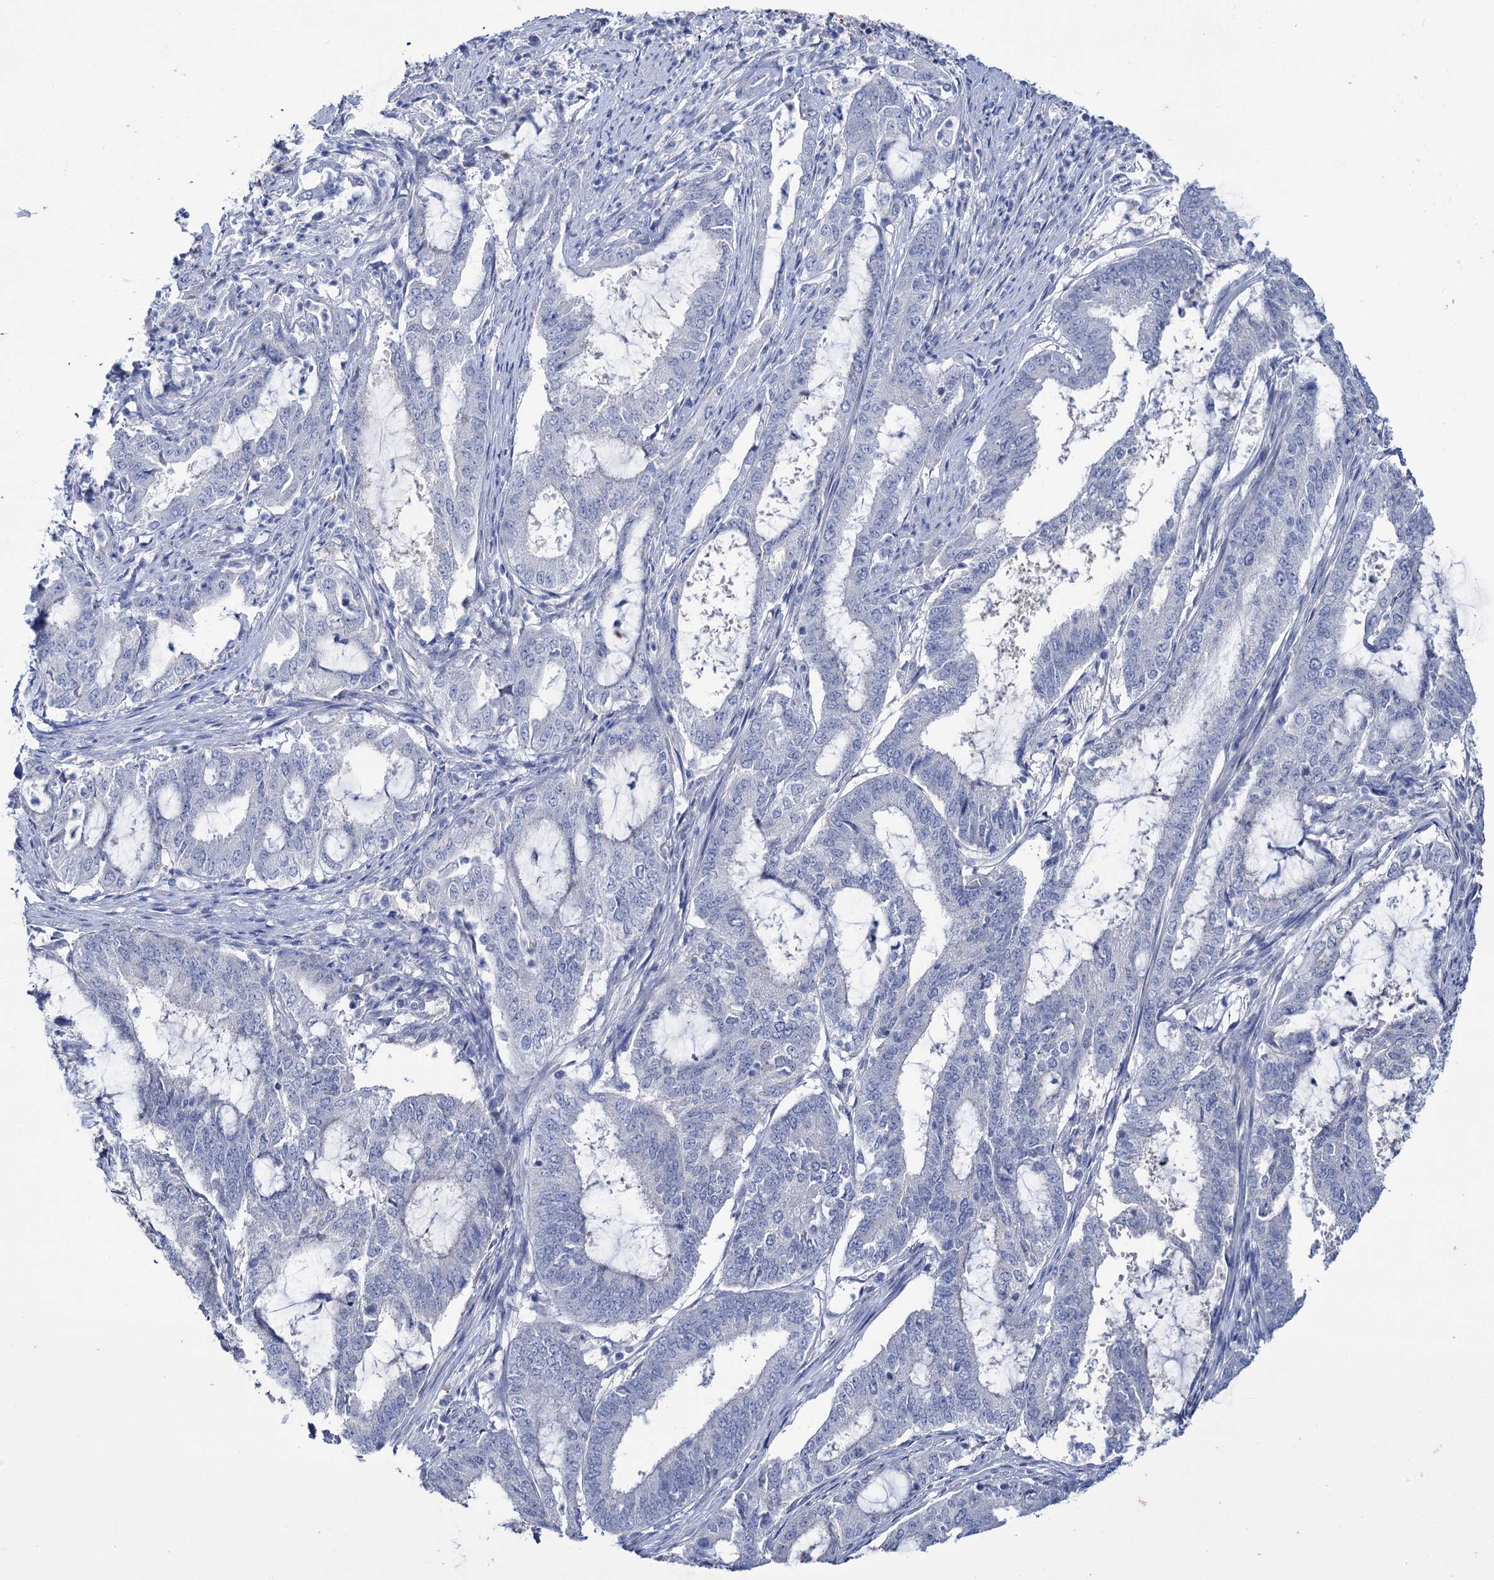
{"staining": {"intensity": "negative", "quantity": "none", "location": "none"}, "tissue": "endometrial cancer", "cell_type": "Tumor cells", "image_type": "cancer", "snomed": [{"axis": "morphology", "description": "Adenocarcinoma, NOS"}, {"axis": "topography", "description": "Endometrium"}], "caption": "Immunohistochemistry photomicrograph of human endometrial cancer stained for a protein (brown), which exhibits no expression in tumor cells.", "gene": "LYZL4", "patient": {"sex": "female", "age": 51}}